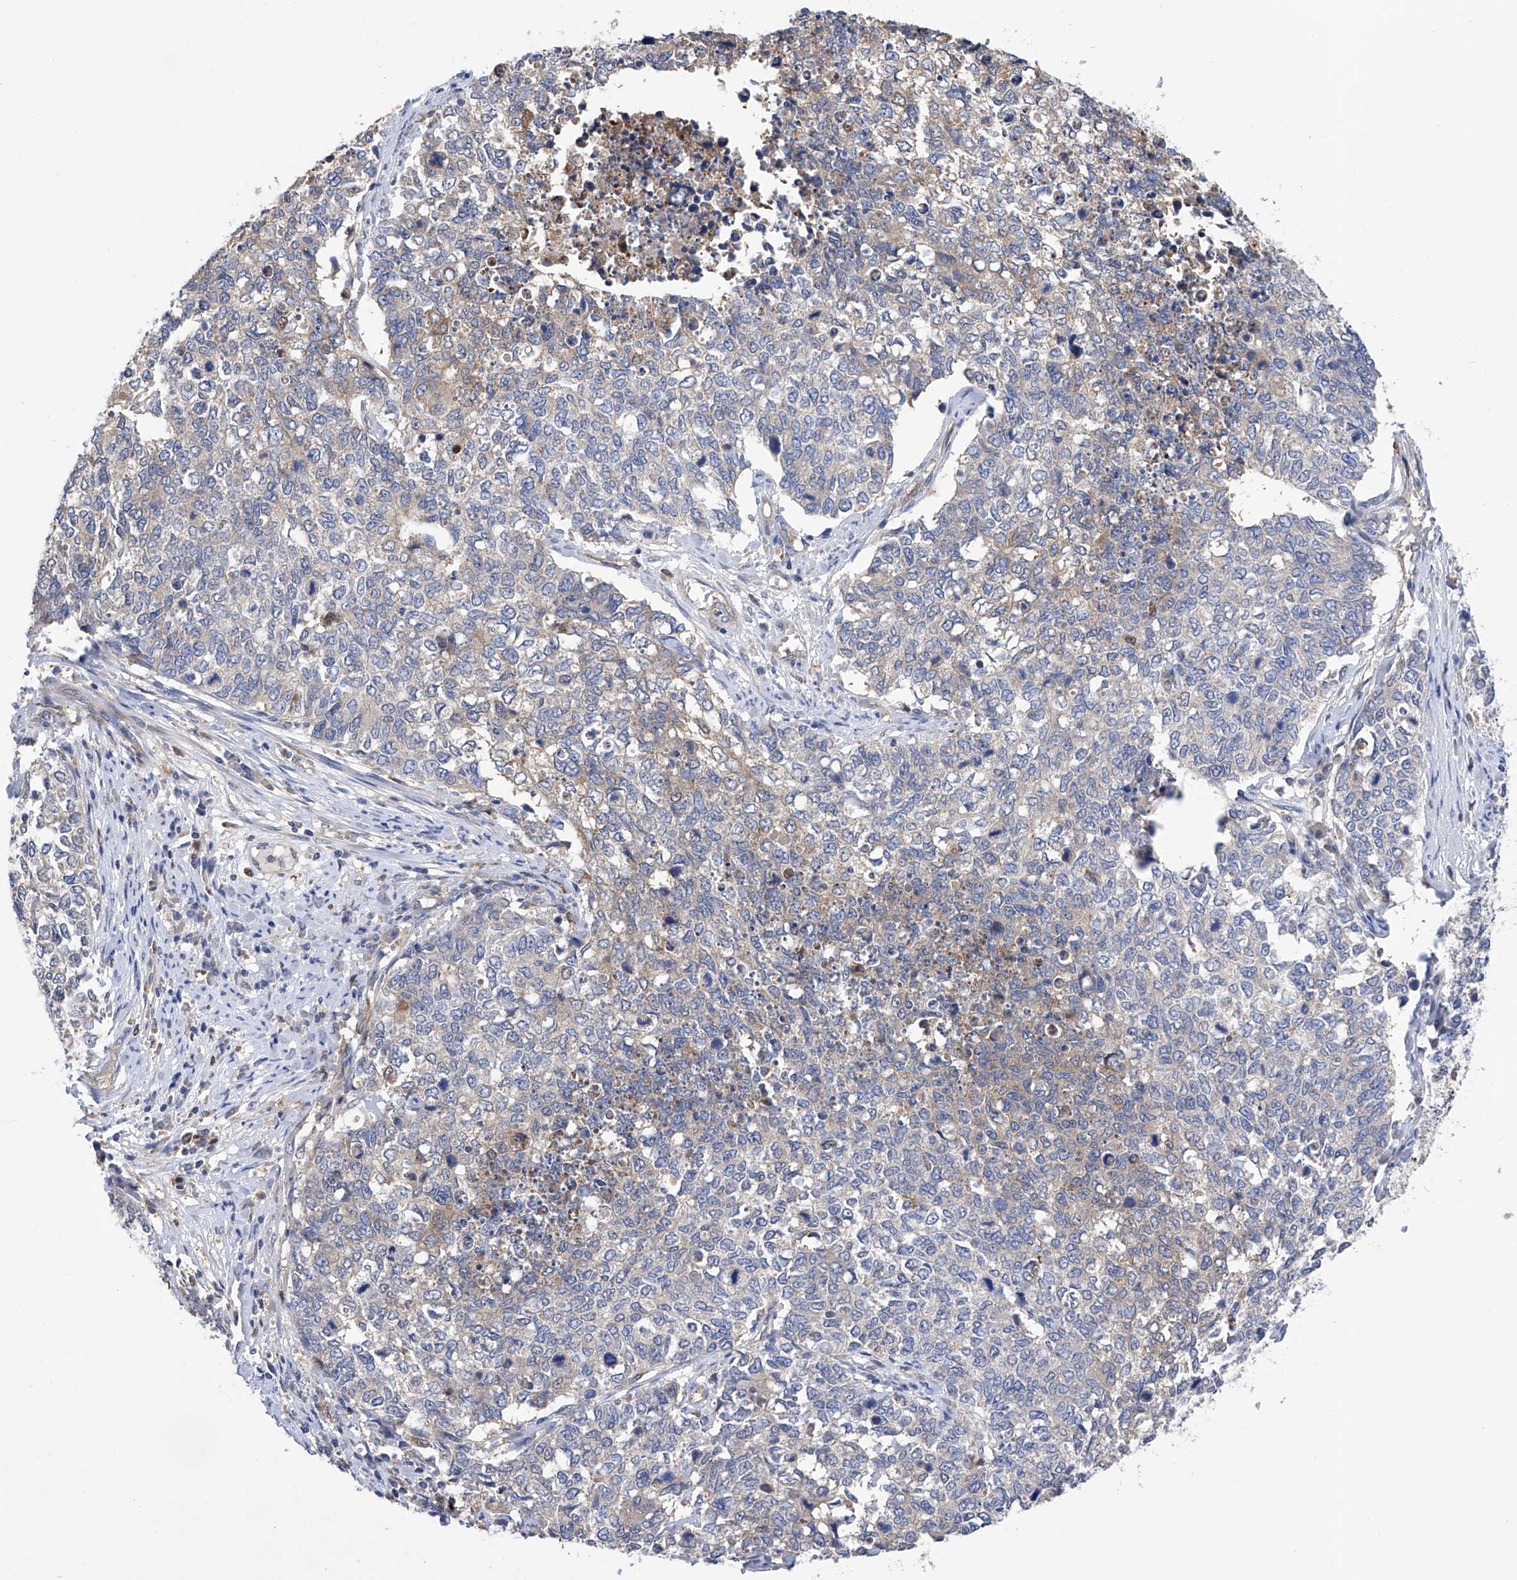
{"staining": {"intensity": "weak", "quantity": "<25%", "location": "cytoplasmic/membranous"}, "tissue": "cervical cancer", "cell_type": "Tumor cells", "image_type": "cancer", "snomed": [{"axis": "morphology", "description": "Squamous cell carcinoma, NOS"}, {"axis": "topography", "description": "Cervix"}], "caption": "An immunohistochemistry histopathology image of cervical cancer (squamous cell carcinoma) is shown. There is no staining in tumor cells of cervical cancer (squamous cell carcinoma).", "gene": "SPATA20", "patient": {"sex": "female", "age": 63}}